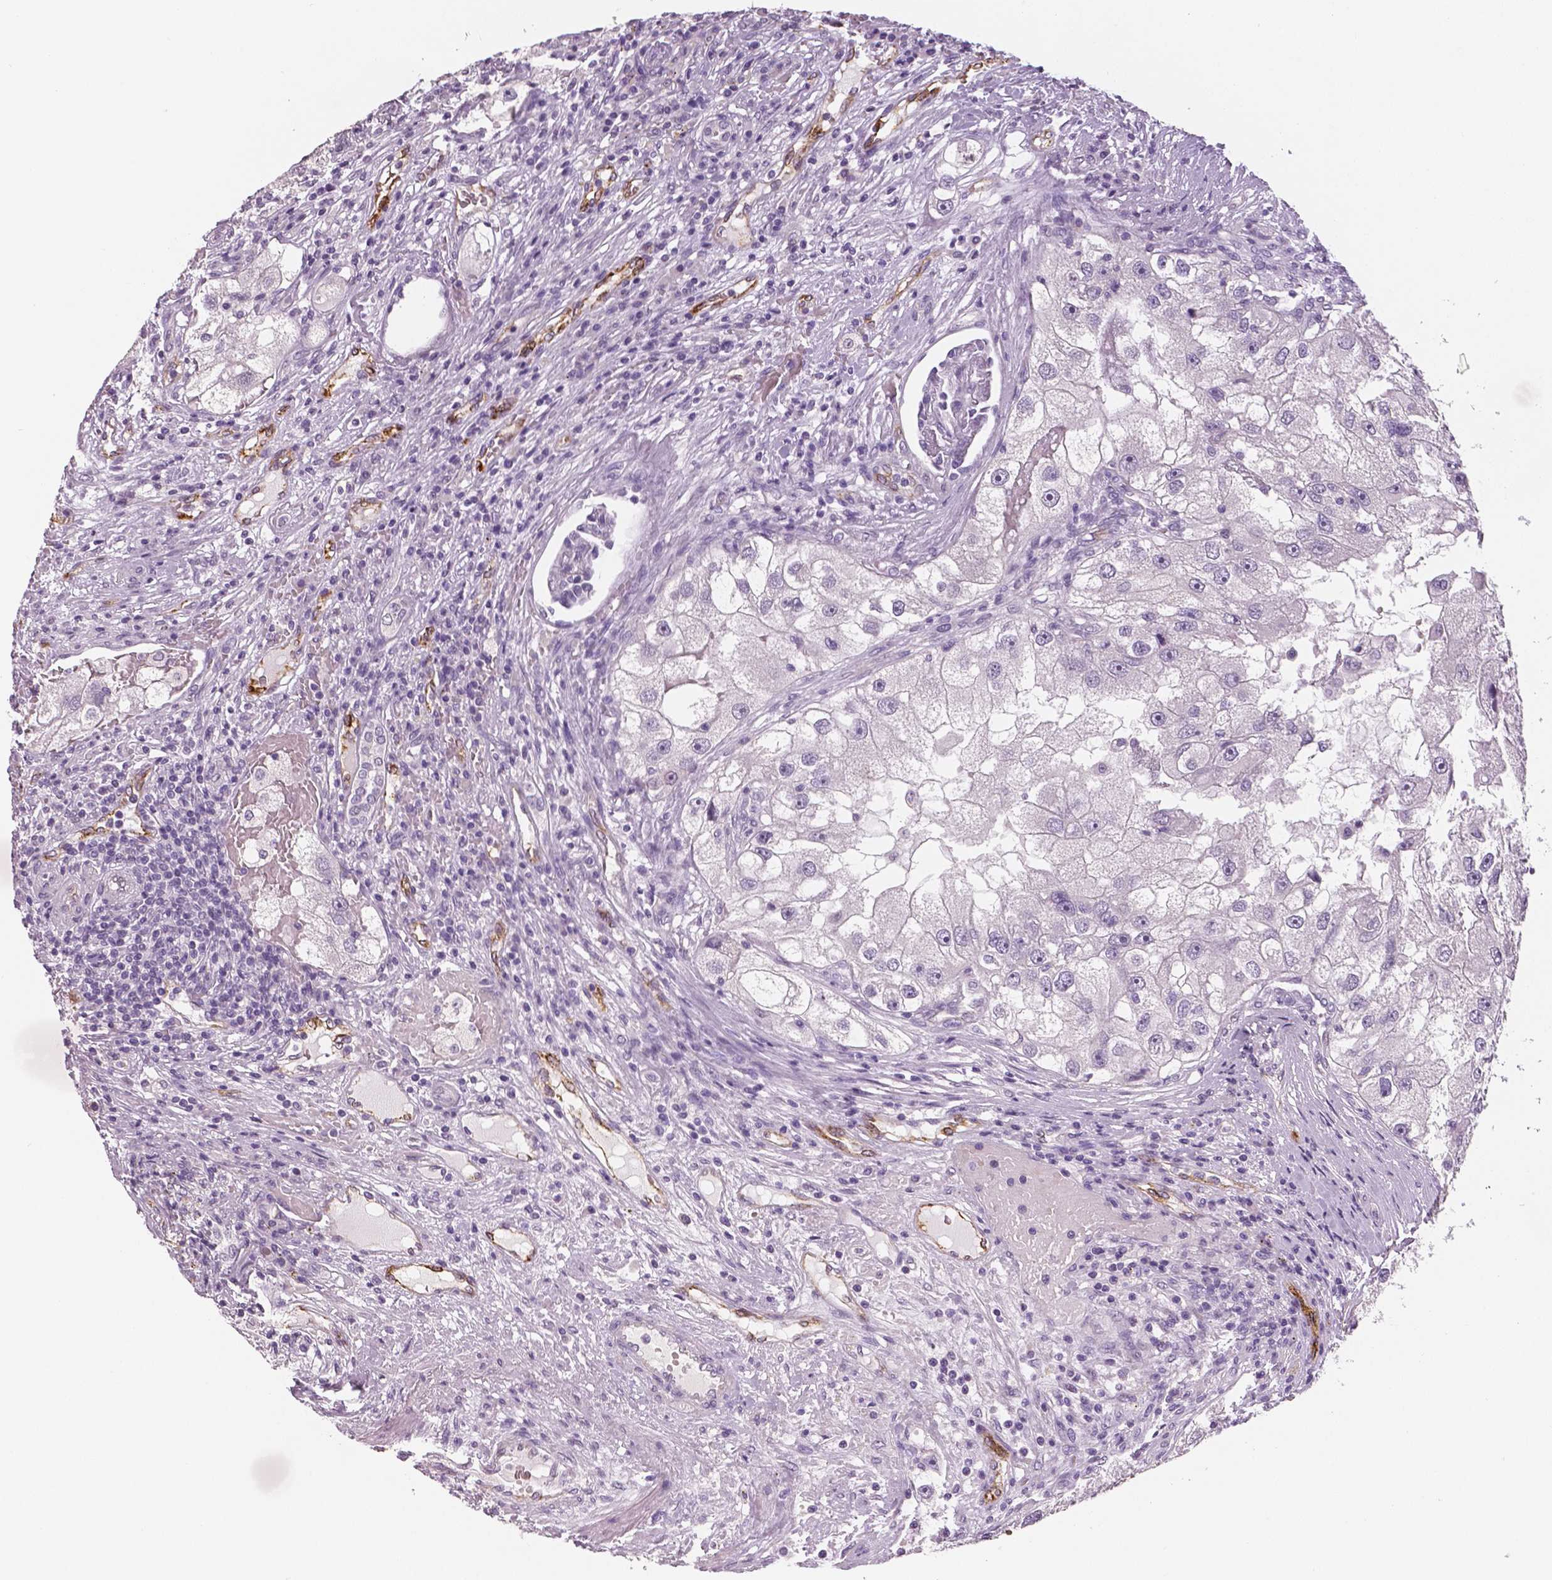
{"staining": {"intensity": "negative", "quantity": "none", "location": "none"}, "tissue": "renal cancer", "cell_type": "Tumor cells", "image_type": "cancer", "snomed": [{"axis": "morphology", "description": "Adenocarcinoma, NOS"}, {"axis": "topography", "description": "Kidney"}], "caption": "Tumor cells are negative for protein expression in human renal cancer (adenocarcinoma).", "gene": "TSPAN7", "patient": {"sex": "male", "age": 63}}